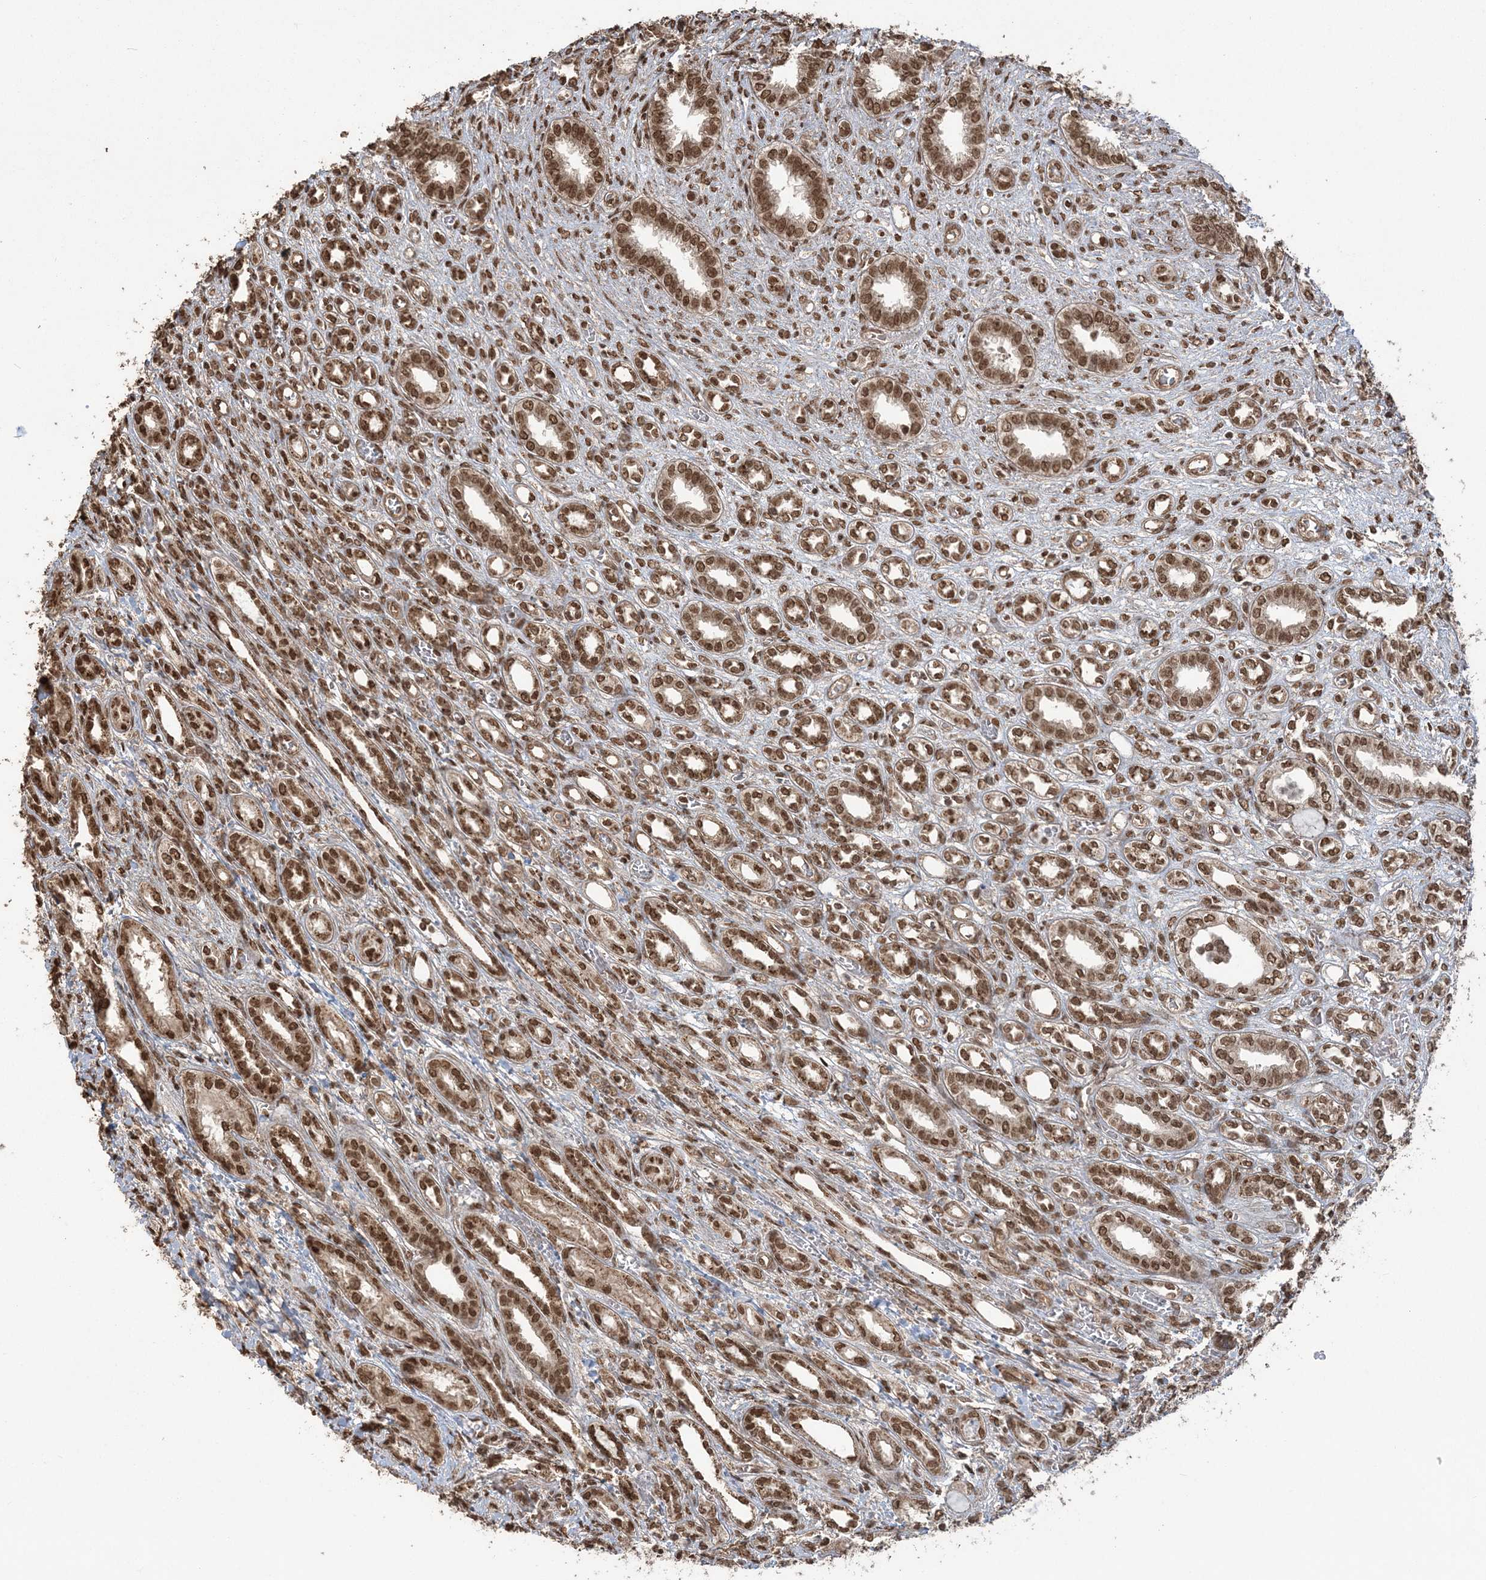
{"staining": {"intensity": "strong", "quantity": "25%-75%", "location": "nuclear"}, "tissue": "kidney", "cell_type": "Cells in glomeruli", "image_type": "normal", "snomed": [{"axis": "morphology", "description": "Normal tissue, NOS"}, {"axis": "morphology", "description": "Neoplasm, malignant, NOS"}, {"axis": "topography", "description": "Kidney"}], "caption": "Protein analysis of benign kidney exhibits strong nuclear expression in about 25%-75% of cells in glomeruli.", "gene": "ZNF839", "patient": {"sex": "female", "age": 1}}